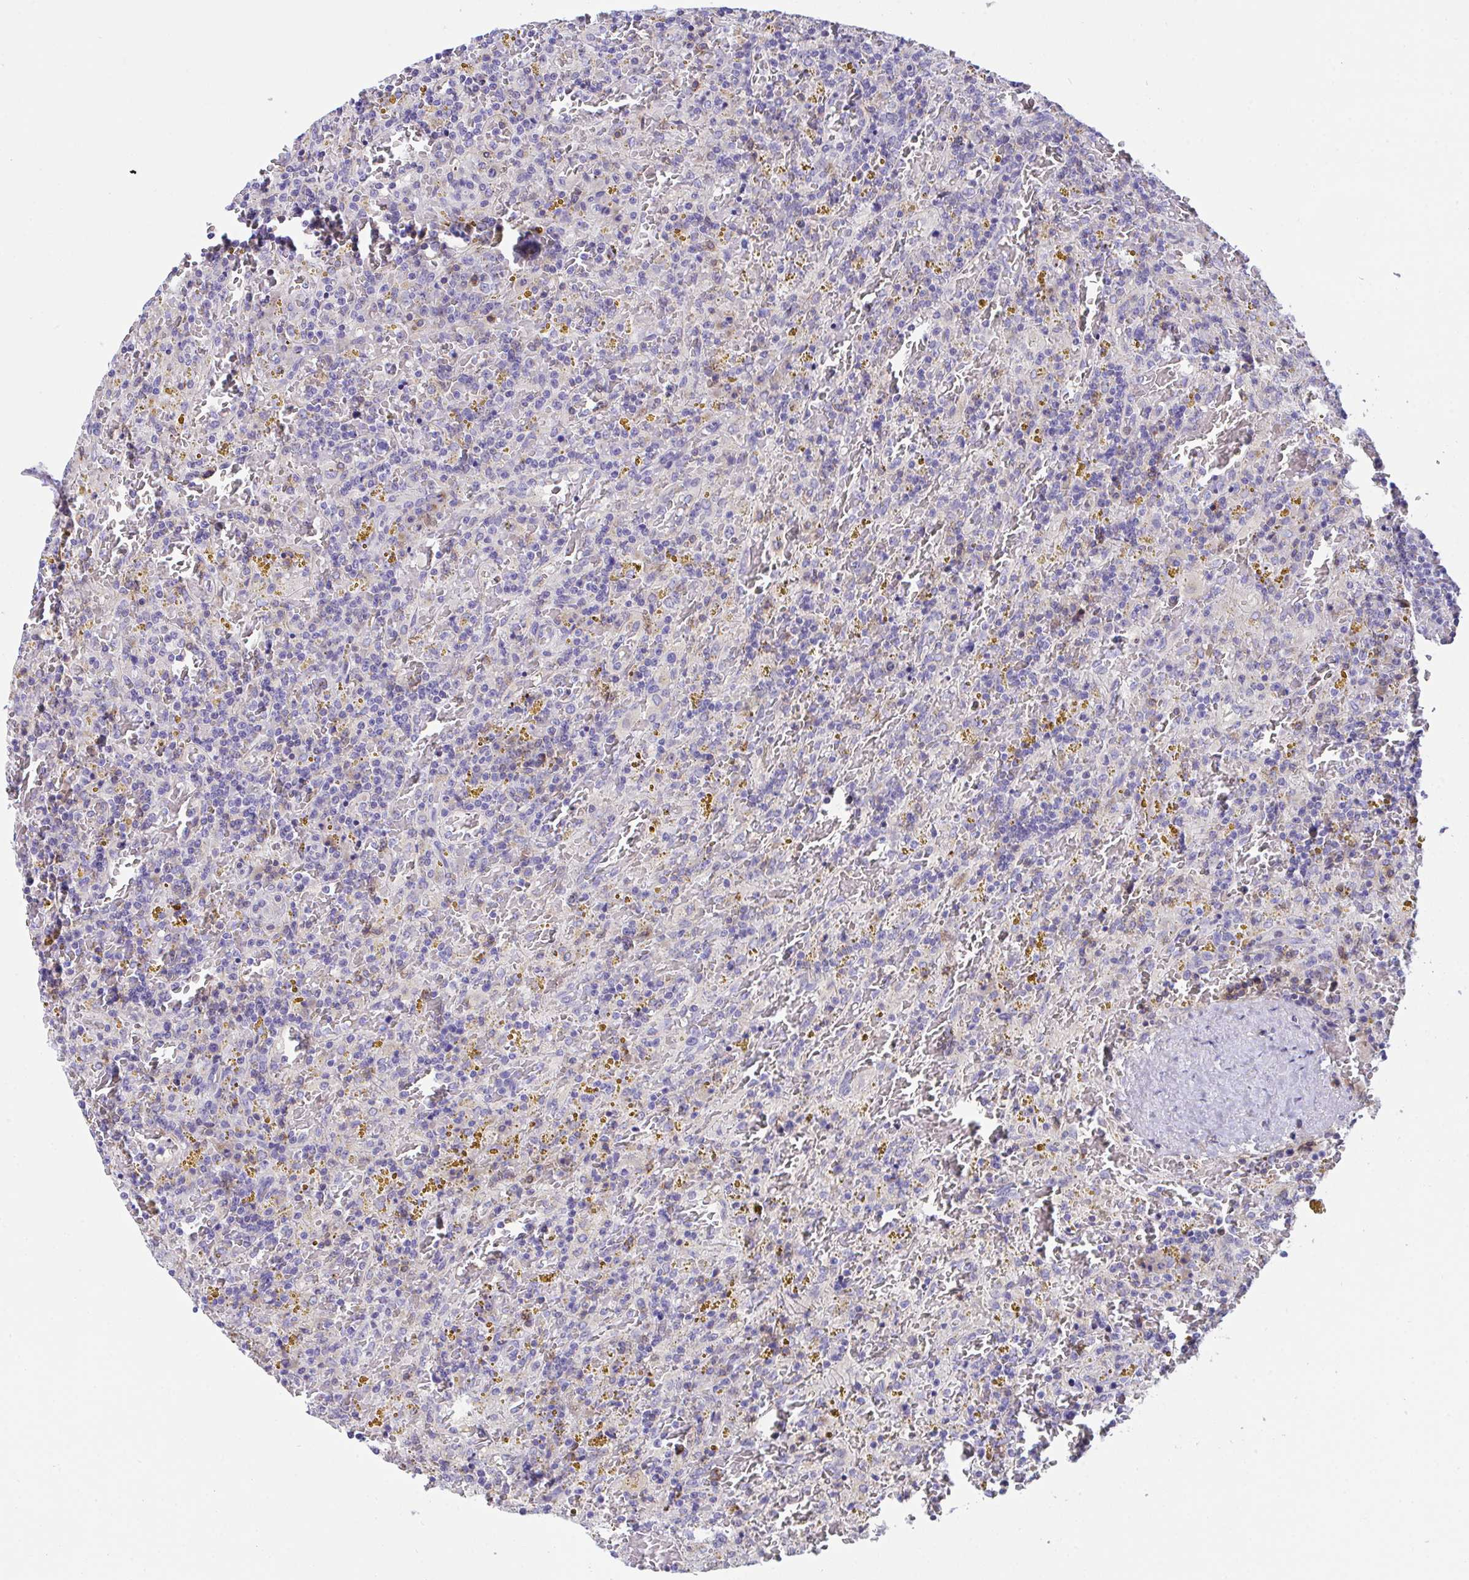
{"staining": {"intensity": "negative", "quantity": "none", "location": "none"}, "tissue": "lymphoma", "cell_type": "Tumor cells", "image_type": "cancer", "snomed": [{"axis": "morphology", "description": "Malignant lymphoma, non-Hodgkin's type, Low grade"}, {"axis": "topography", "description": "Spleen"}], "caption": "Immunohistochemistry (IHC) image of lymphoma stained for a protein (brown), which shows no positivity in tumor cells.", "gene": "MIA3", "patient": {"sex": "female", "age": 65}}